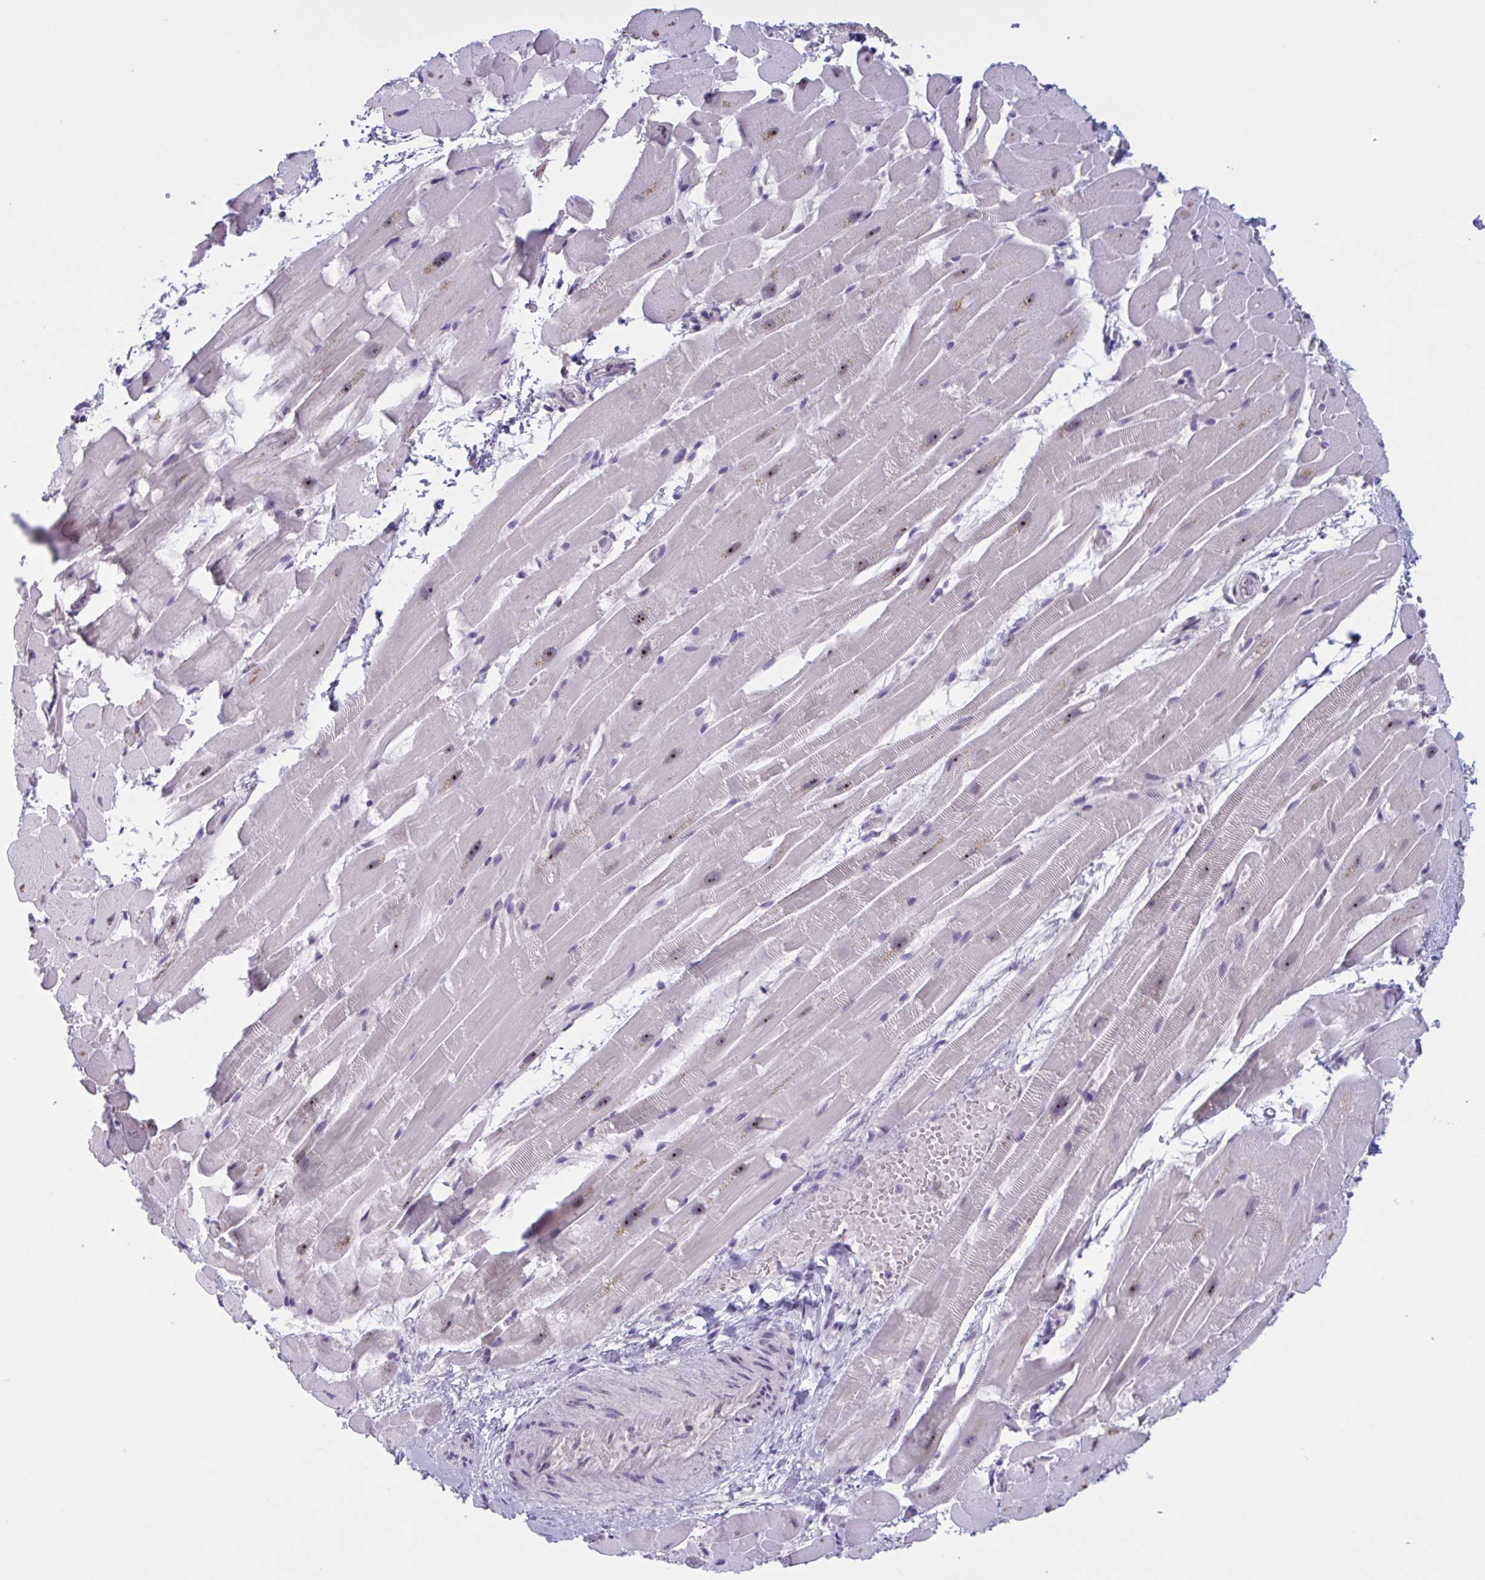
{"staining": {"intensity": "weak", "quantity": ">75%", "location": "nuclear"}, "tissue": "heart muscle", "cell_type": "Cardiomyocytes", "image_type": "normal", "snomed": [{"axis": "morphology", "description": "Normal tissue, NOS"}, {"axis": "topography", "description": "Heart"}], "caption": "The image displays immunohistochemical staining of benign heart muscle. There is weak nuclear expression is appreciated in about >75% of cardiomyocytes.", "gene": "TGM6", "patient": {"sex": "male", "age": 37}}